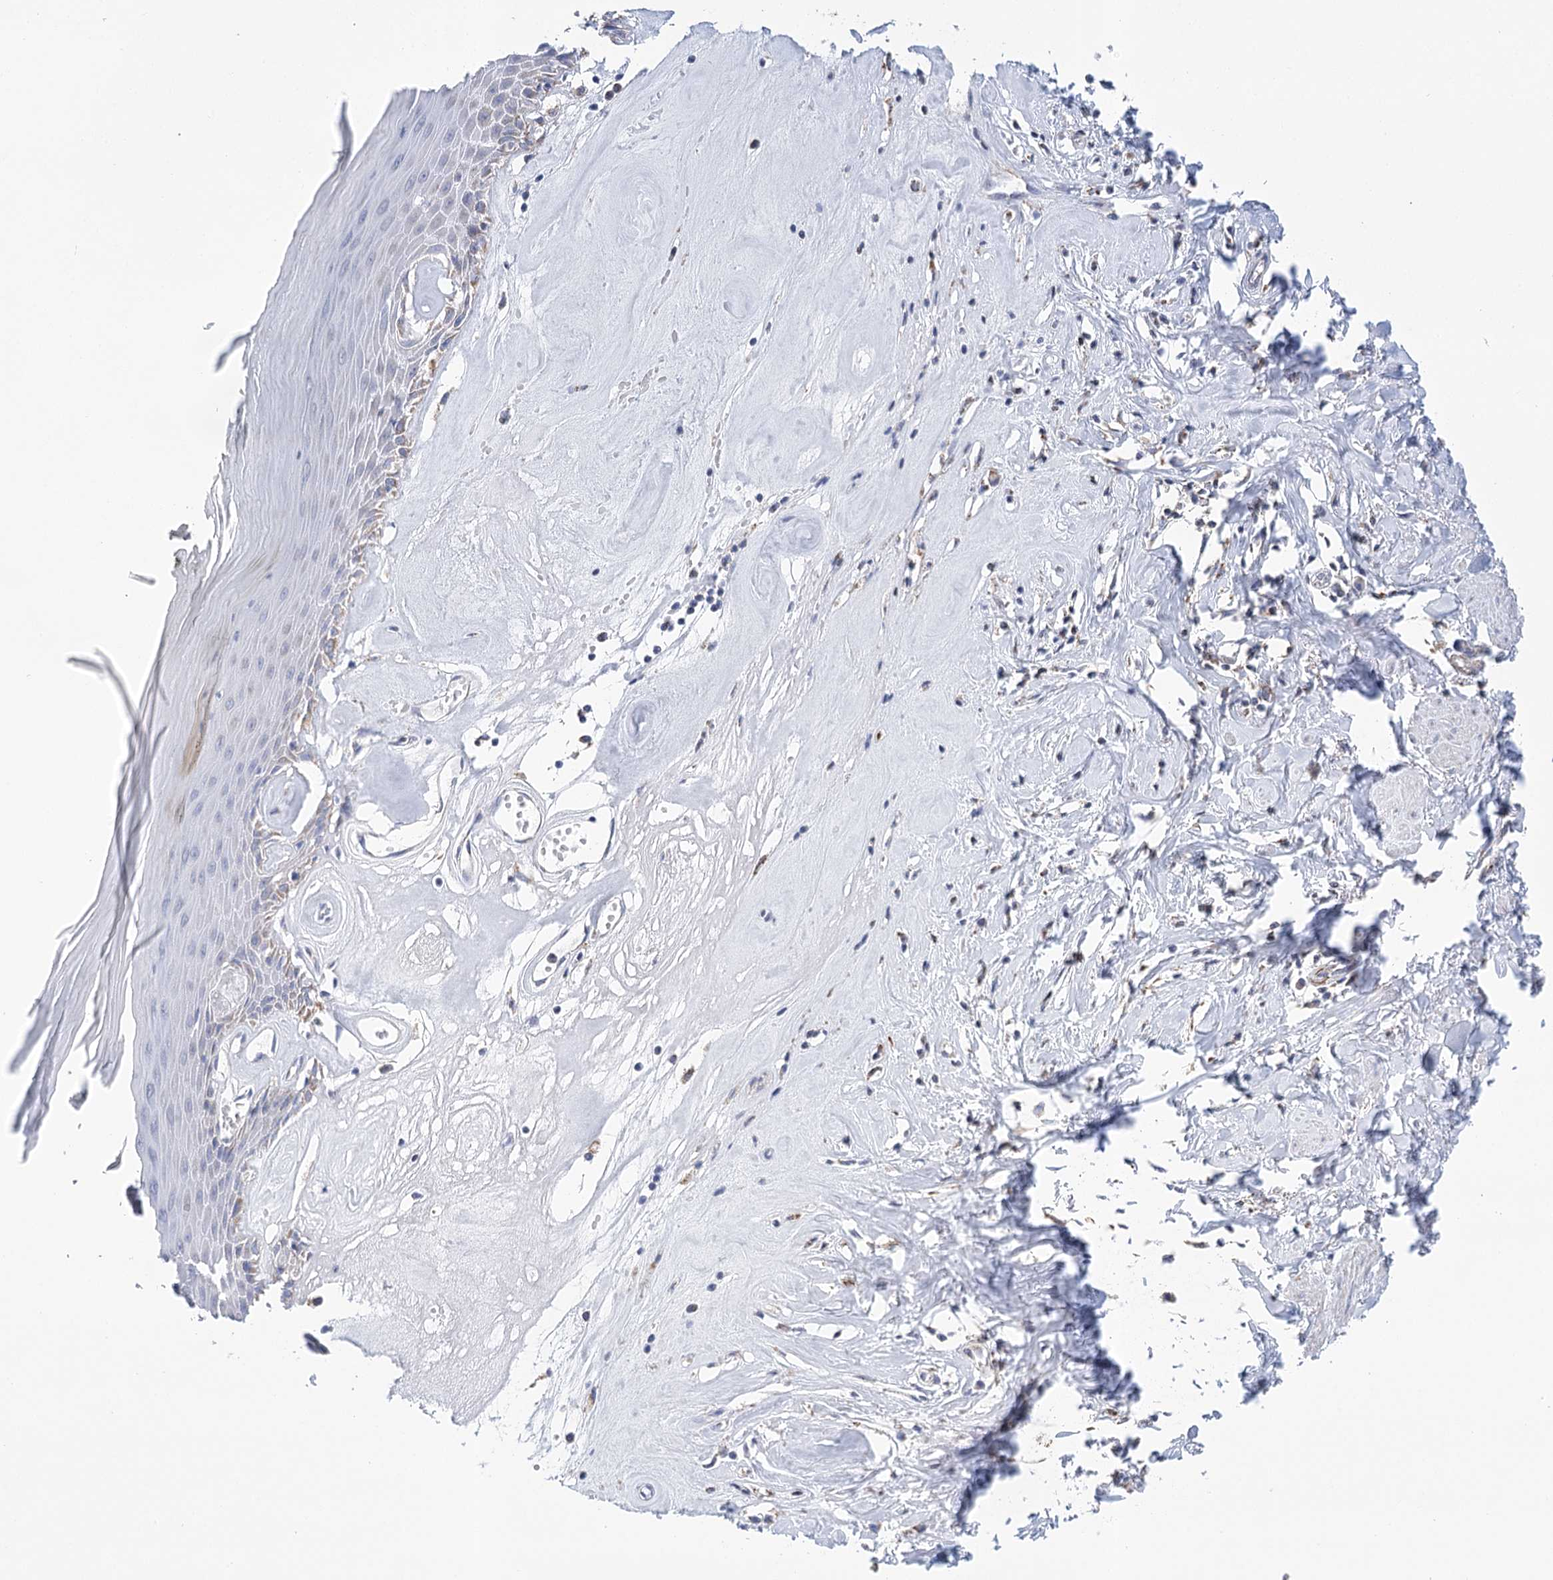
{"staining": {"intensity": "moderate", "quantity": "25%-75%", "location": "cytoplasmic/membranous"}, "tissue": "skin", "cell_type": "Epidermal cells", "image_type": "normal", "snomed": [{"axis": "morphology", "description": "Normal tissue, NOS"}, {"axis": "morphology", "description": "Inflammation, NOS"}, {"axis": "topography", "description": "Vulva"}], "caption": "IHC (DAB) staining of unremarkable human skin demonstrates moderate cytoplasmic/membranous protein positivity in approximately 25%-75% of epidermal cells. (IHC, brightfield microscopy, high magnification).", "gene": "LSS", "patient": {"sex": "female", "age": 84}}